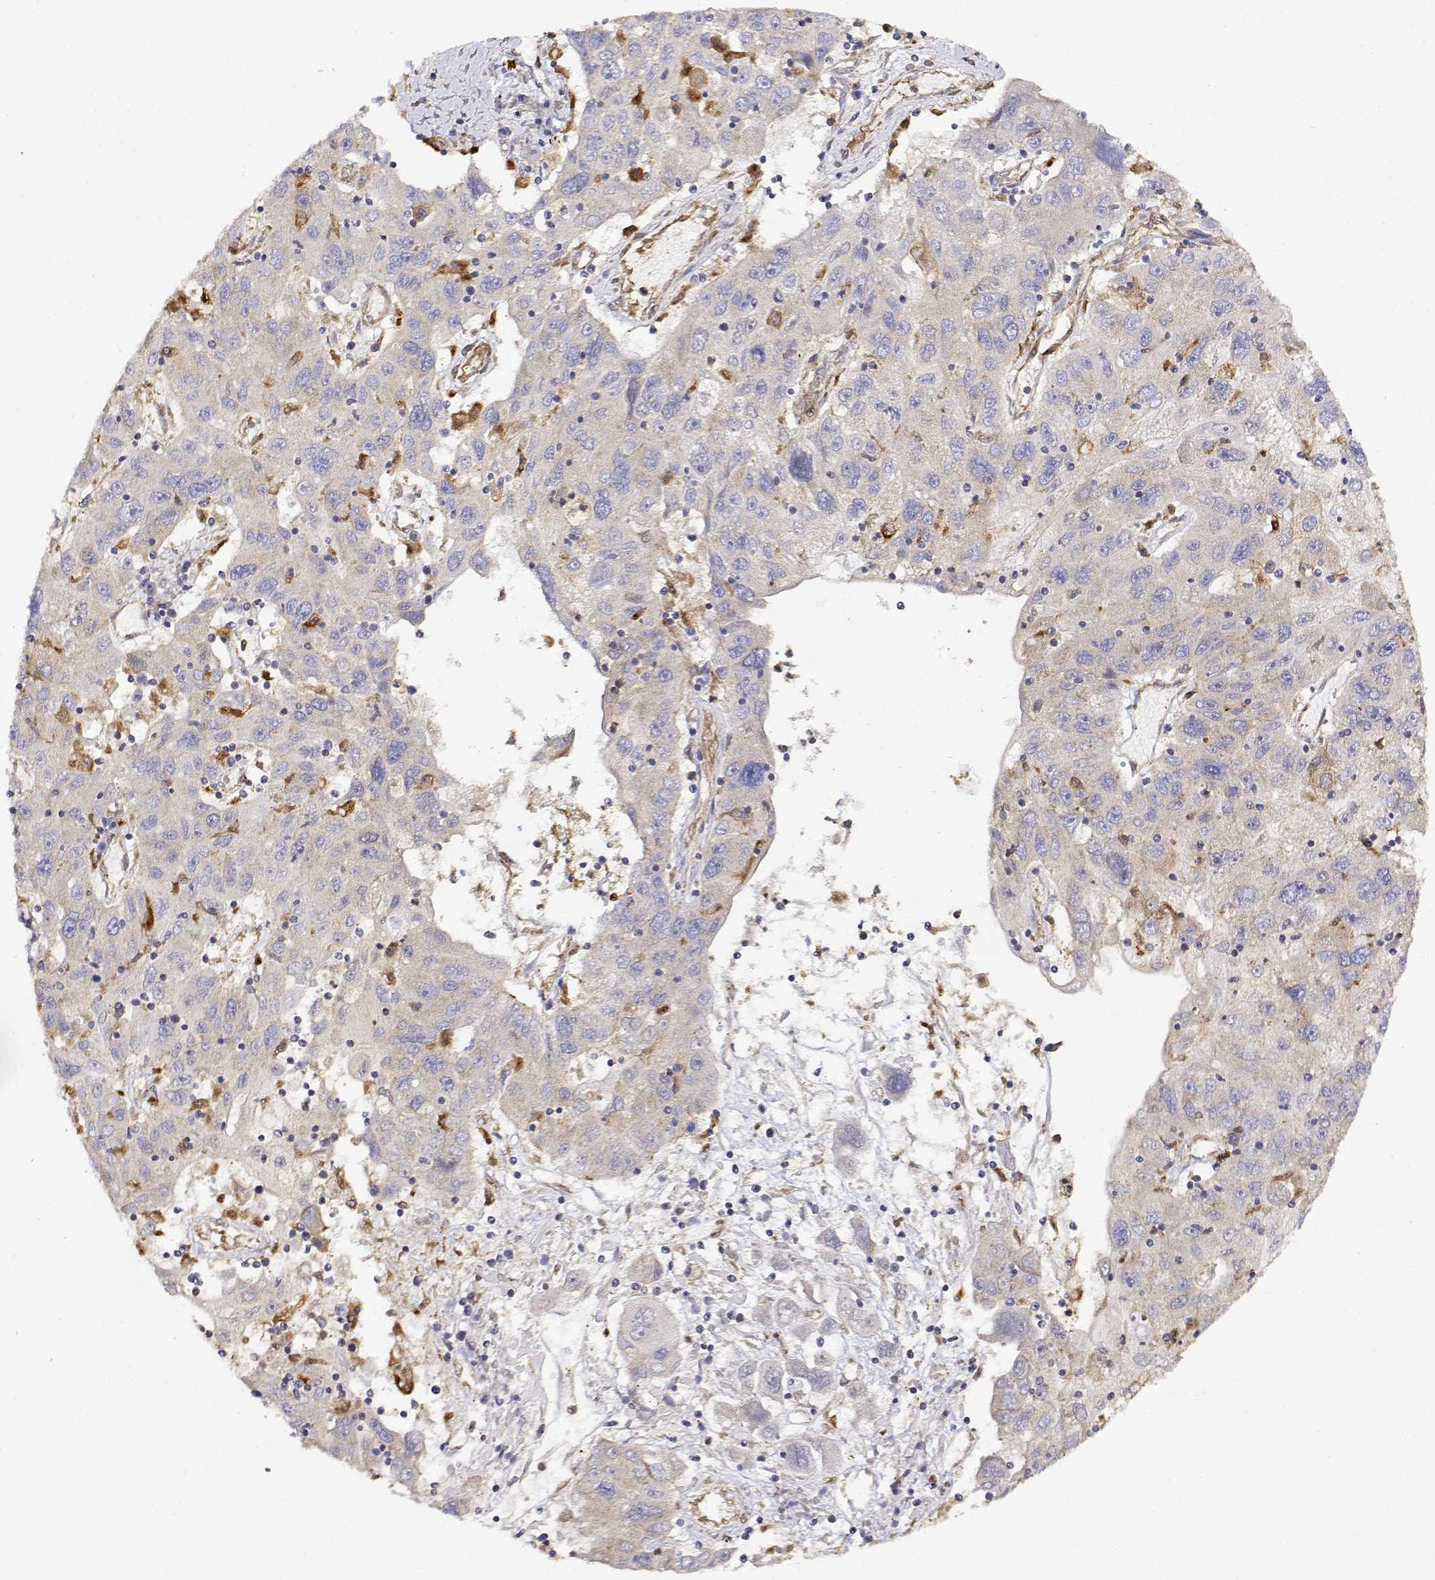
{"staining": {"intensity": "negative", "quantity": "none", "location": "none"}, "tissue": "stomach cancer", "cell_type": "Tumor cells", "image_type": "cancer", "snomed": [{"axis": "morphology", "description": "Adenocarcinoma, NOS"}, {"axis": "topography", "description": "Stomach"}], "caption": "DAB (3,3'-diaminobenzidine) immunohistochemical staining of human stomach cancer (adenocarcinoma) displays no significant staining in tumor cells.", "gene": "PACSIN2", "patient": {"sex": "male", "age": 56}}